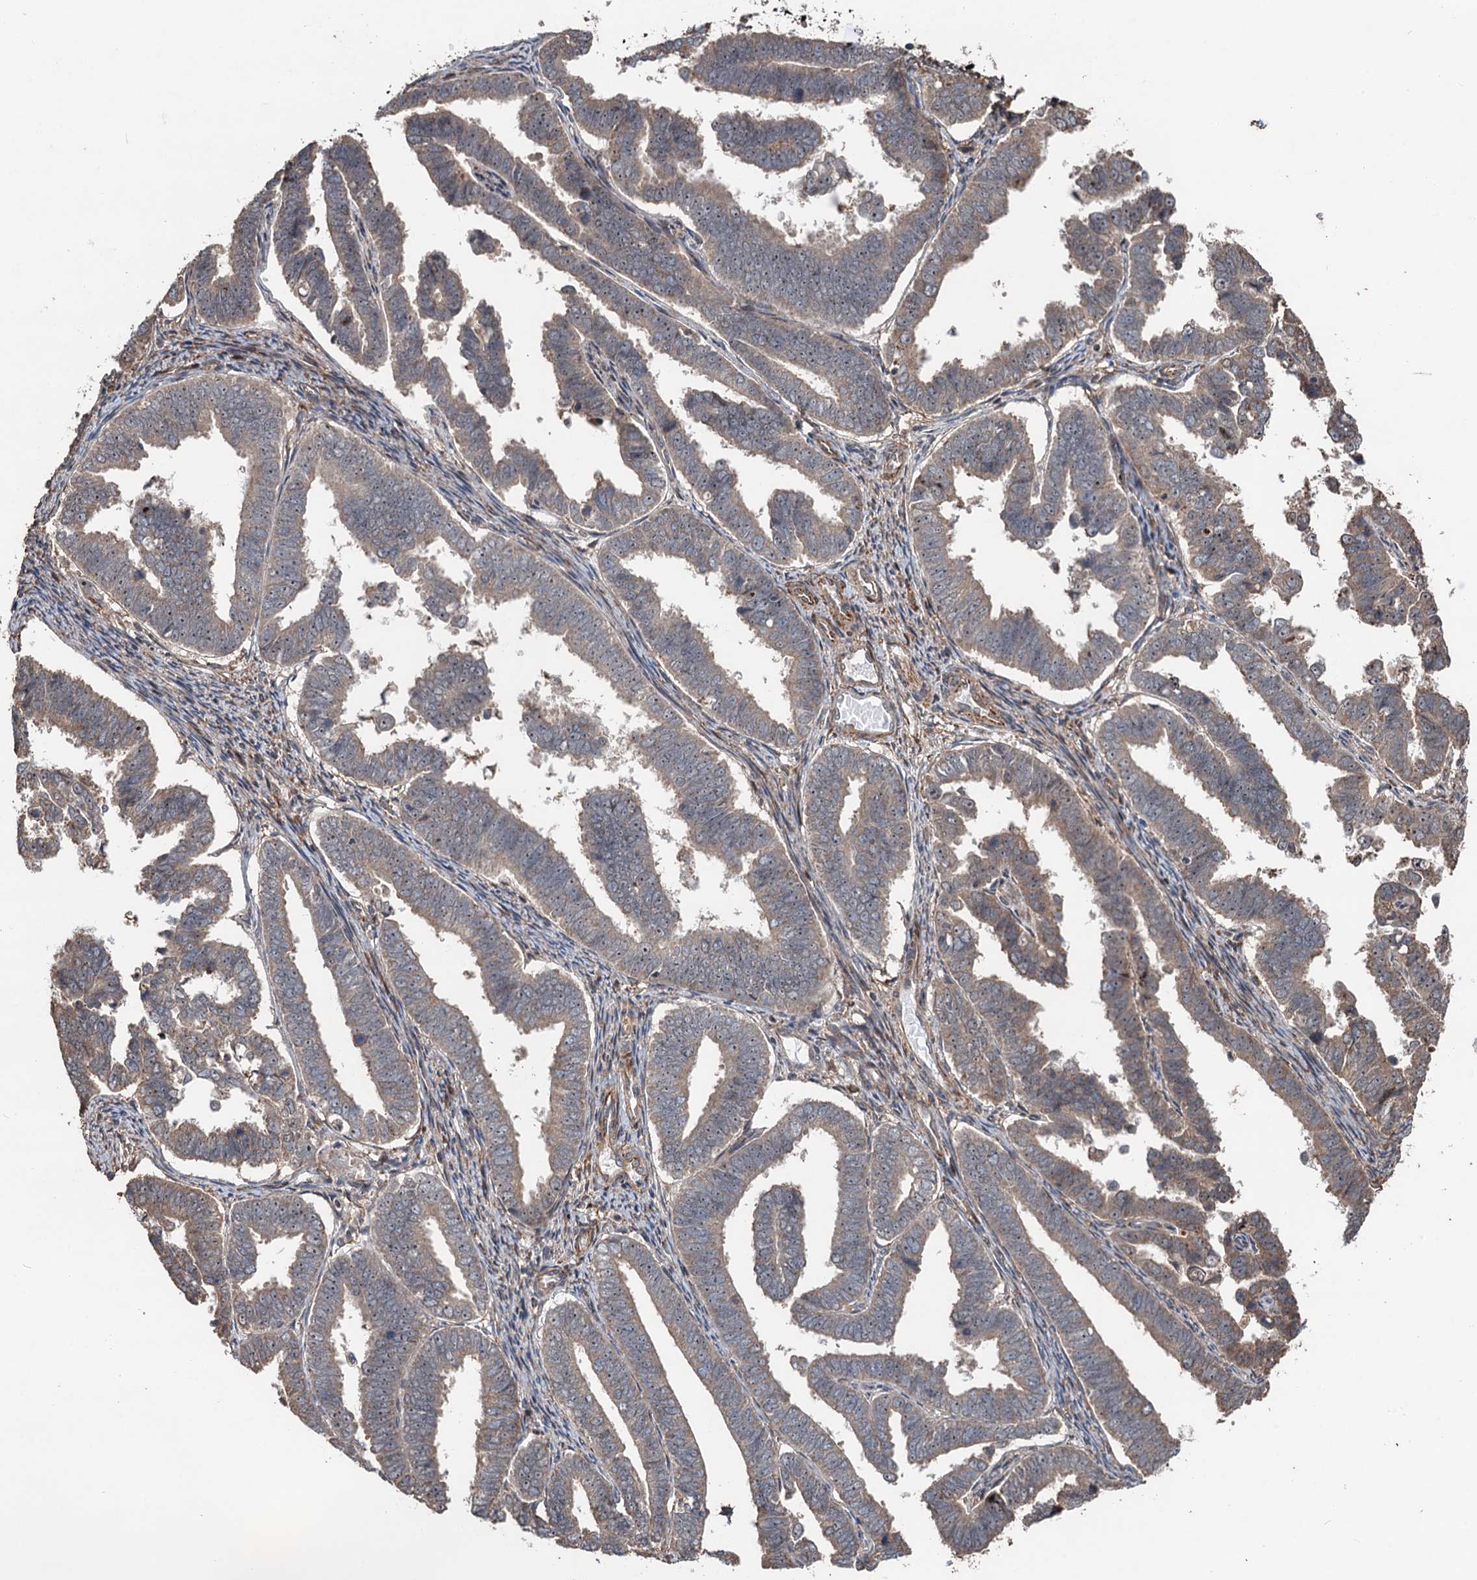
{"staining": {"intensity": "moderate", "quantity": ">75%", "location": "cytoplasmic/membranous"}, "tissue": "endometrial cancer", "cell_type": "Tumor cells", "image_type": "cancer", "snomed": [{"axis": "morphology", "description": "Adenocarcinoma, NOS"}, {"axis": "topography", "description": "Endometrium"}], "caption": "Immunohistochemical staining of human adenocarcinoma (endometrial) demonstrates moderate cytoplasmic/membranous protein expression in about >75% of tumor cells.", "gene": "TMA16", "patient": {"sex": "female", "age": 75}}